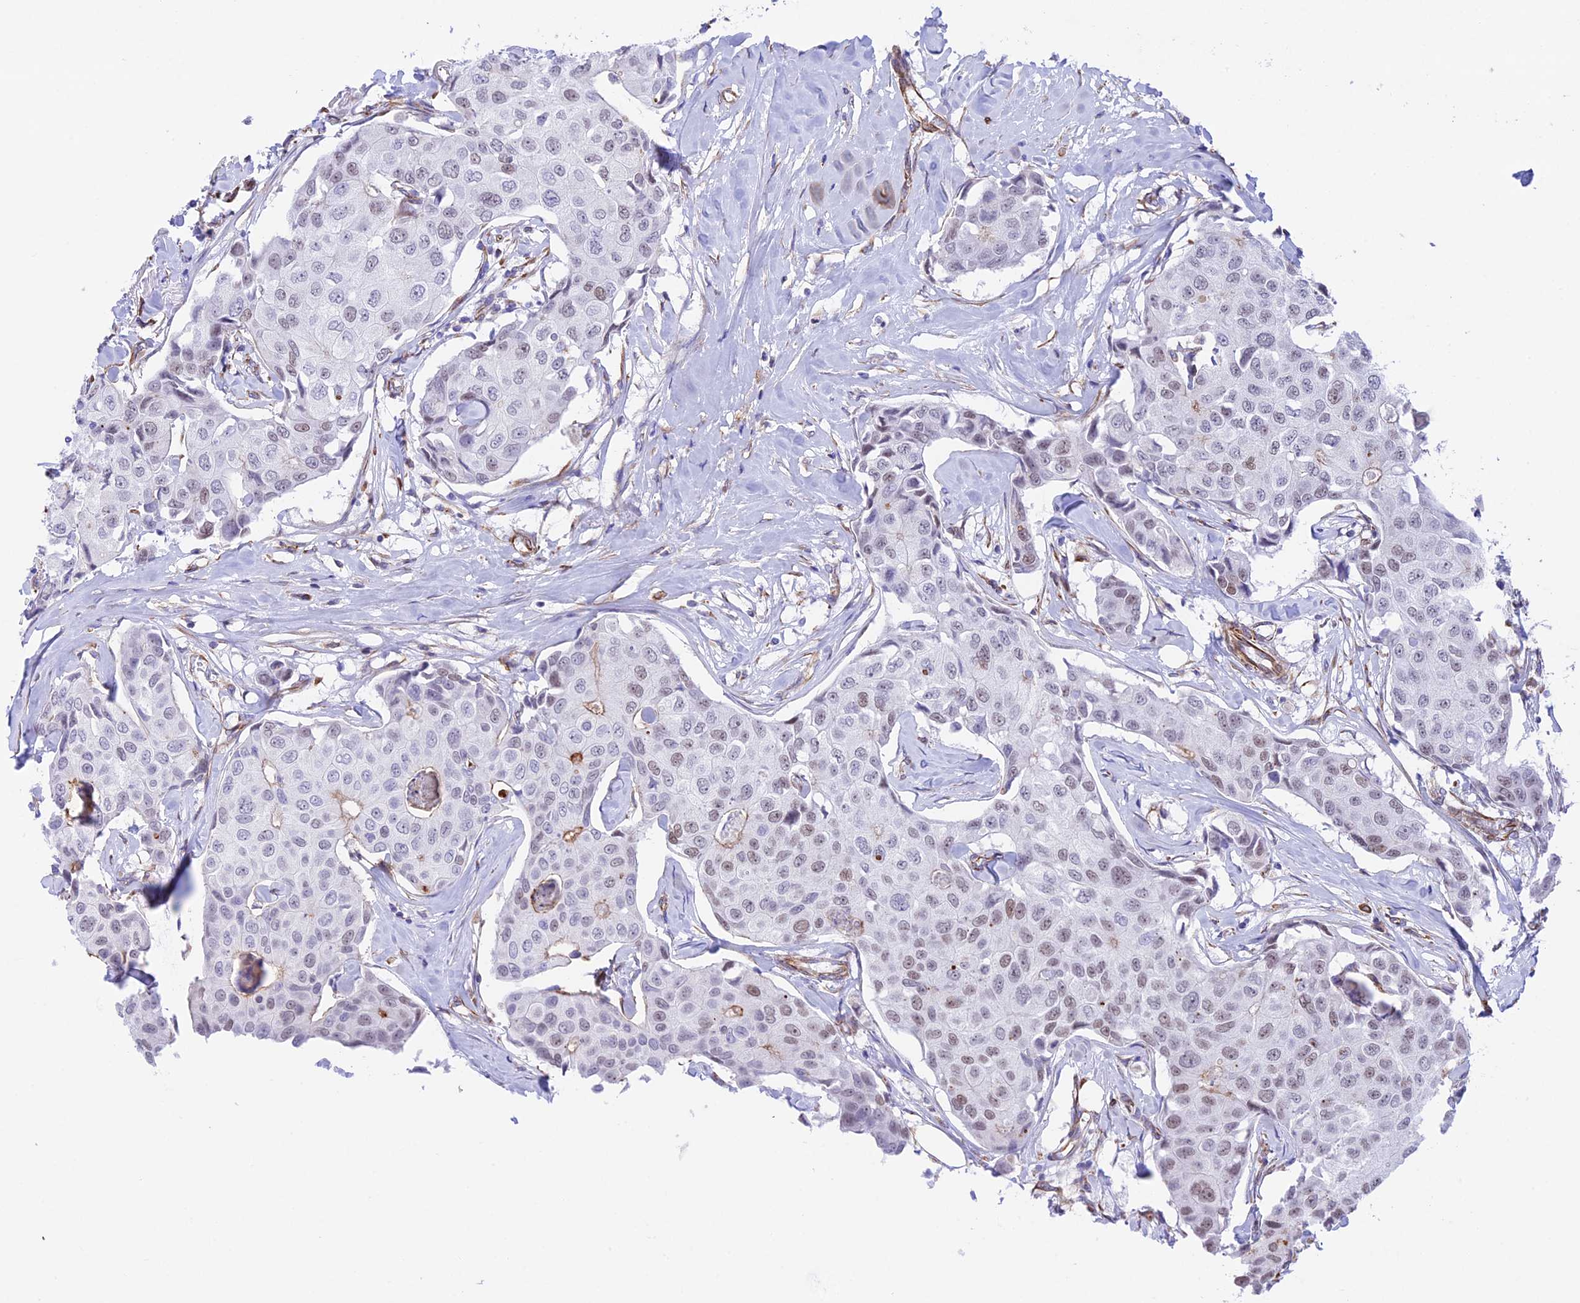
{"staining": {"intensity": "weak", "quantity": "<25%", "location": "nuclear"}, "tissue": "breast cancer", "cell_type": "Tumor cells", "image_type": "cancer", "snomed": [{"axis": "morphology", "description": "Duct carcinoma"}, {"axis": "topography", "description": "Breast"}], "caption": "Tumor cells show no significant protein expression in intraductal carcinoma (breast). (DAB immunohistochemistry with hematoxylin counter stain).", "gene": "ZNF652", "patient": {"sex": "female", "age": 80}}